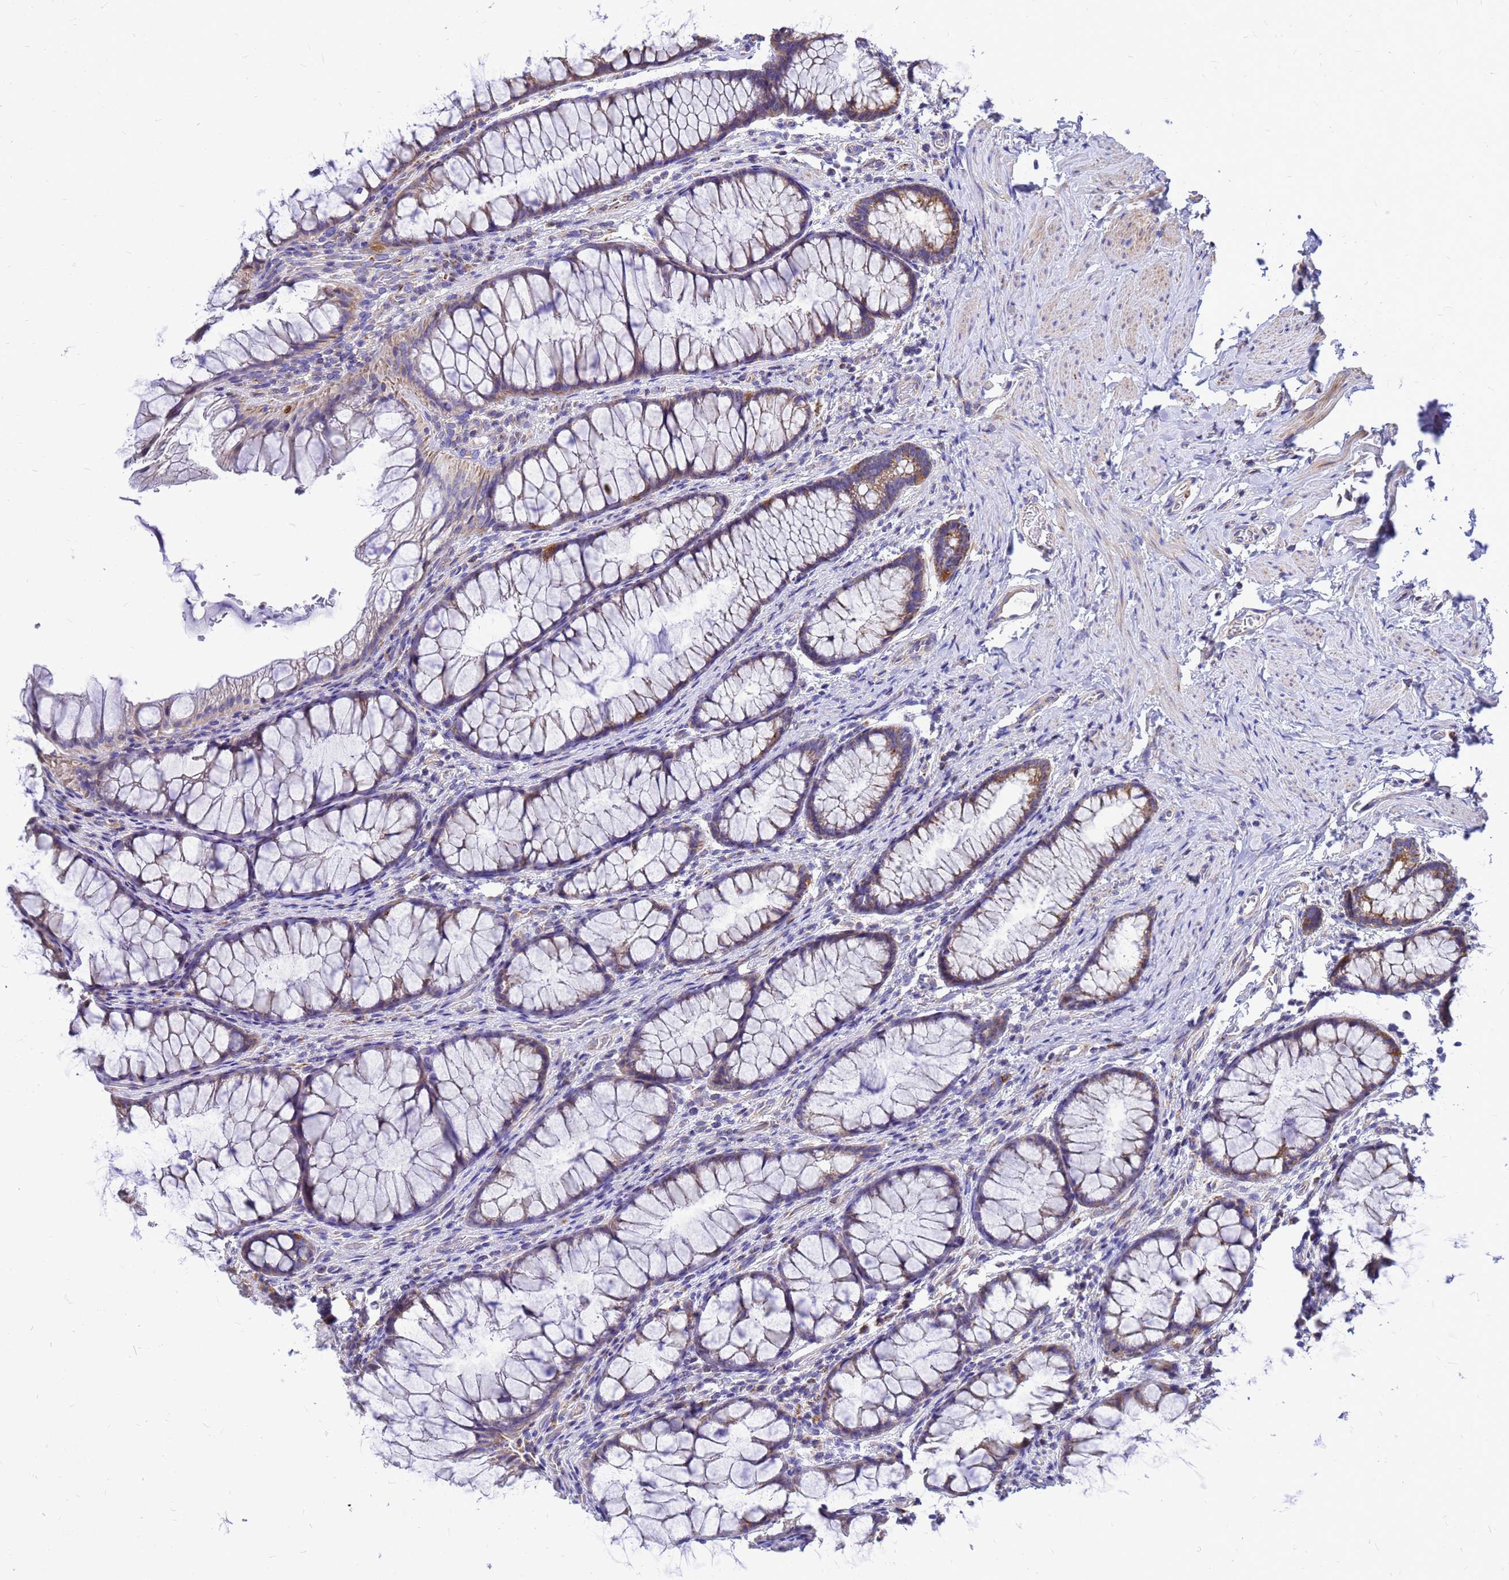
{"staining": {"intensity": "weak", "quantity": "25%-75%", "location": "cytoplasmic/membranous"}, "tissue": "colon", "cell_type": "Endothelial cells", "image_type": "normal", "snomed": [{"axis": "morphology", "description": "Normal tissue, NOS"}, {"axis": "topography", "description": "Colon"}], "caption": "Colon stained with immunohistochemistry (IHC) shows weak cytoplasmic/membranous expression in about 25%-75% of endothelial cells. The staining was performed using DAB to visualize the protein expression in brown, while the nuclei were stained in blue with hematoxylin (Magnification: 20x).", "gene": "CMC4", "patient": {"sex": "female", "age": 62}}